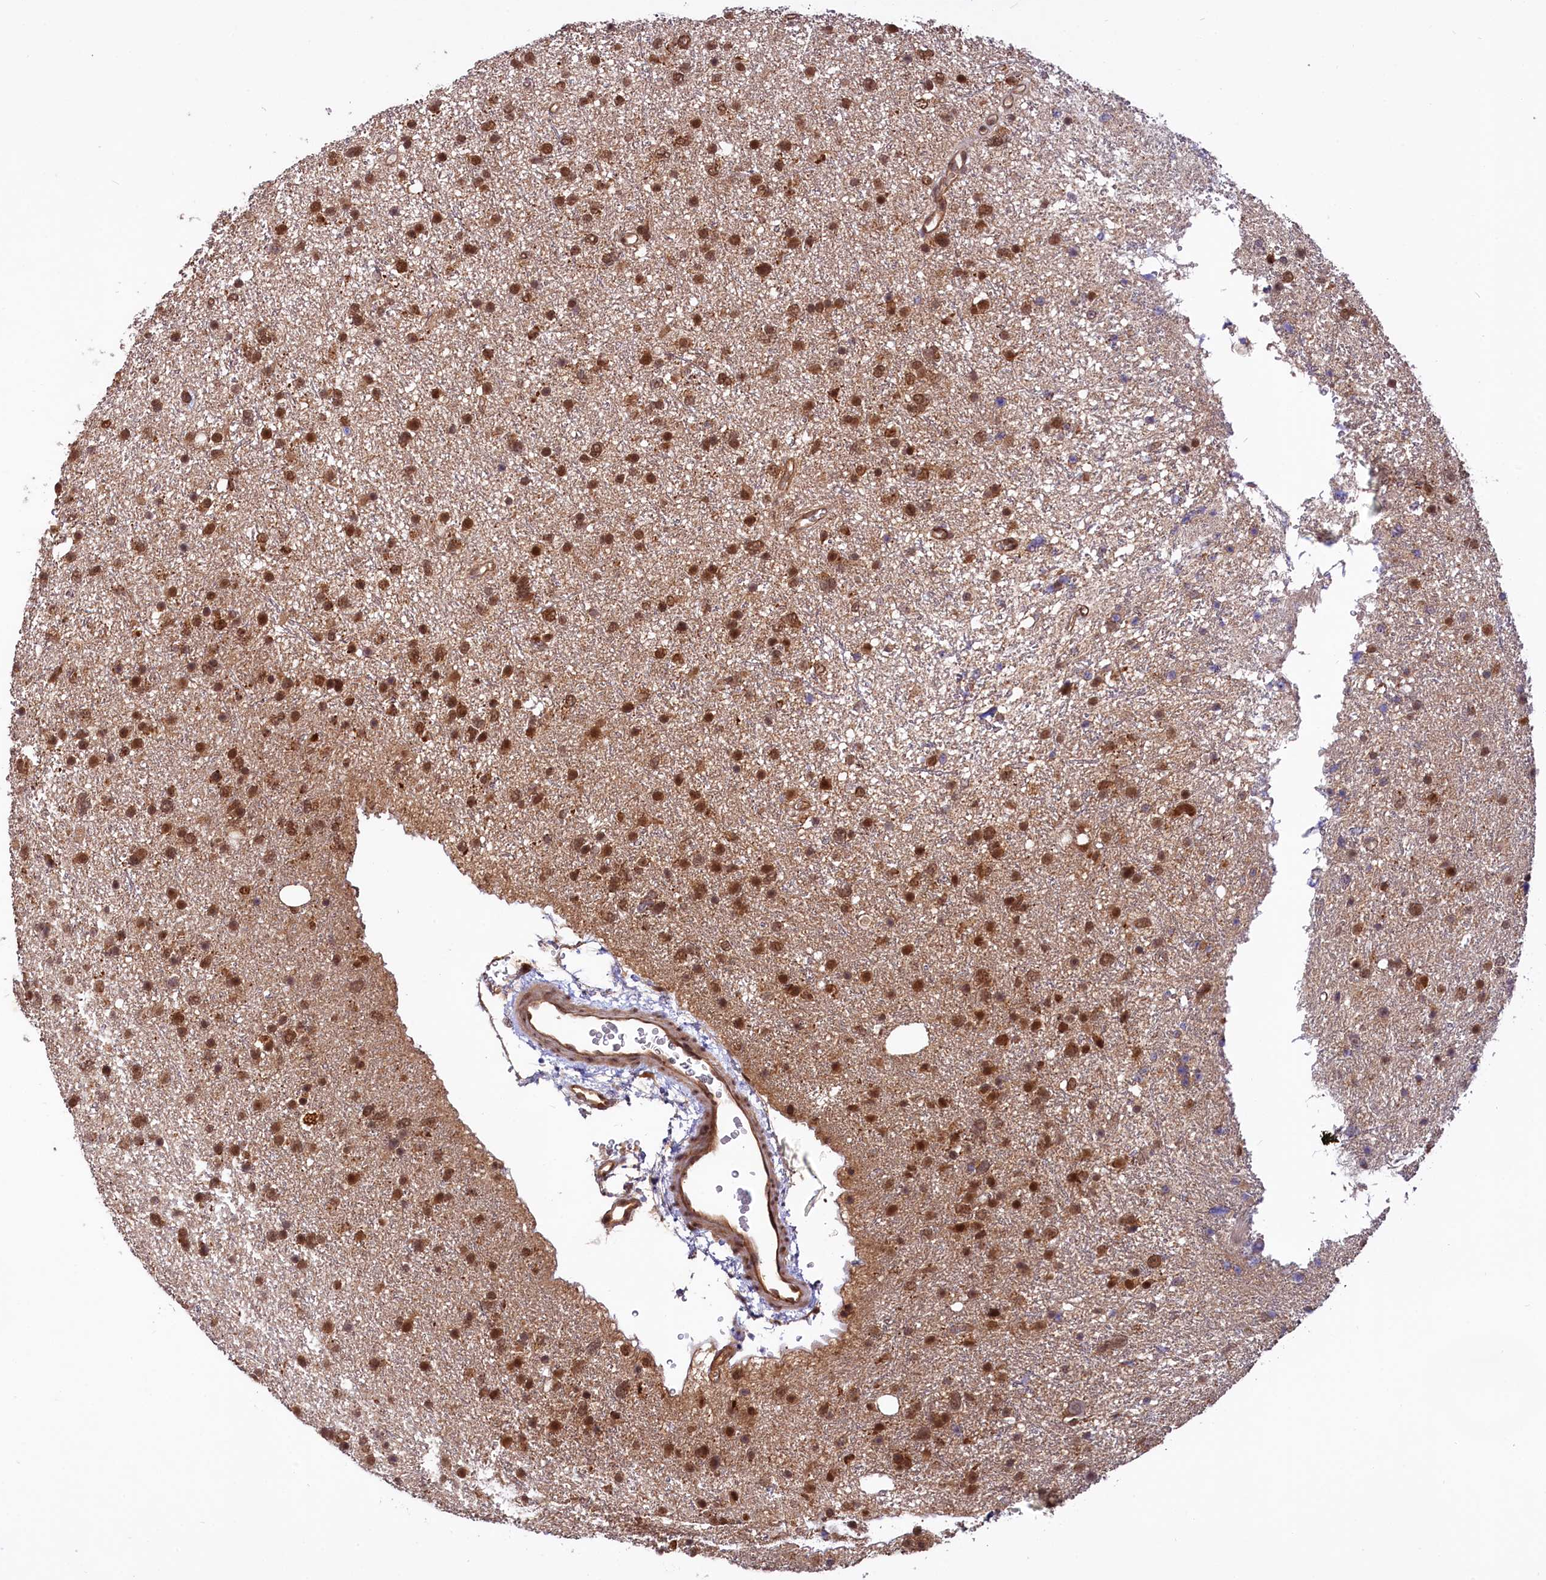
{"staining": {"intensity": "strong", "quantity": ">75%", "location": "cytoplasmic/membranous,nuclear"}, "tissue": "glioma", "cell_type": "Tumor cells", "image_type": "cancer", "snomed": [{"axis": "morphology", "description": "Glioma, malignant, Low grade"}, {"axis": "topography", "description": "Cerebral cortex"}], "caption": "Malignant low-grade glioma stained for a protein reveals strong cytoplasmic/membranous and nuclear positivity in tumor cells.", "gene": "UBE3A", "patient": {"sex": "female", "age": 39}}